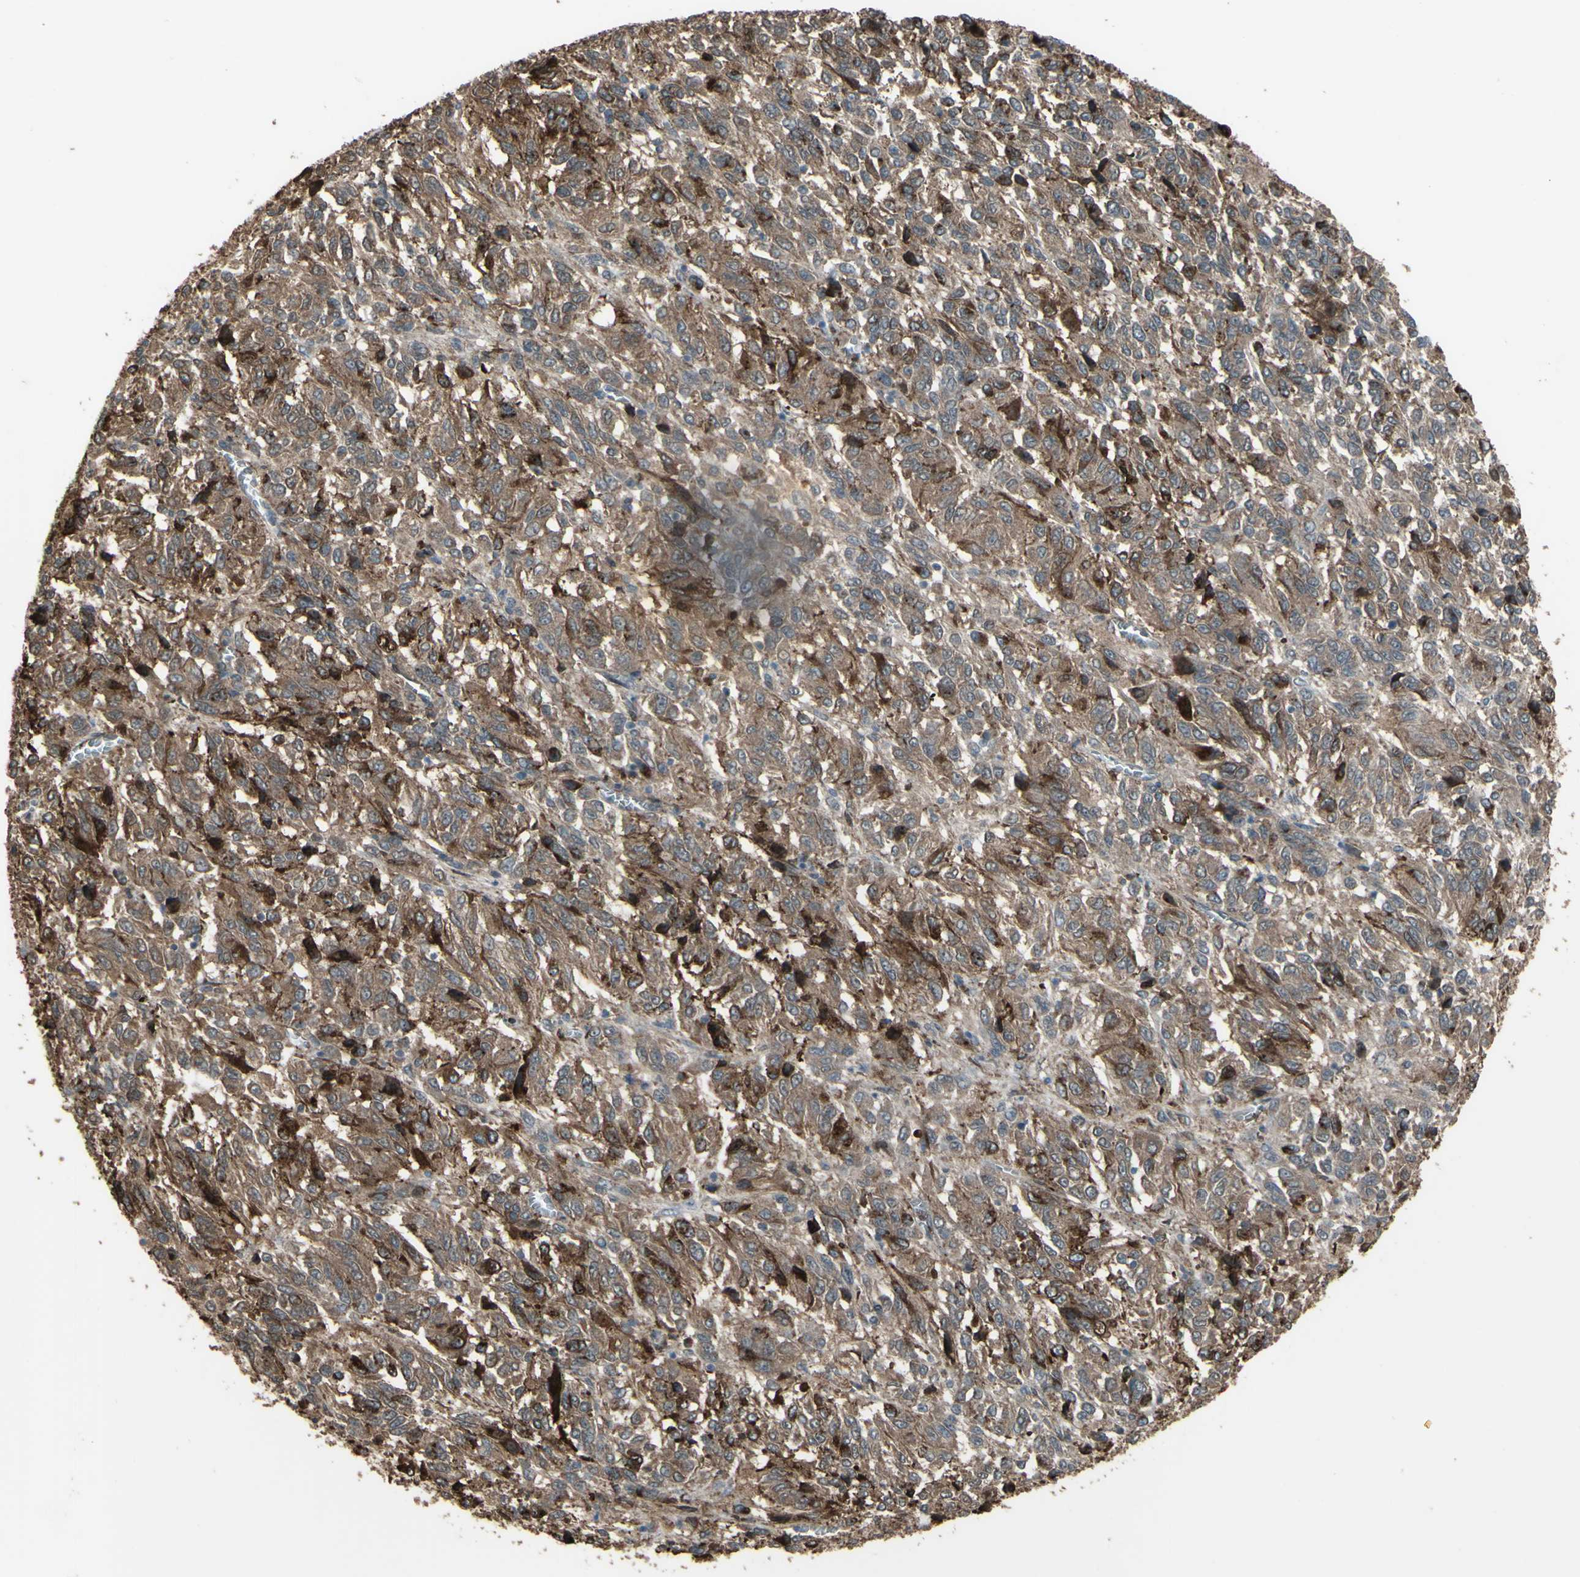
{"staining": {"intensity": "moderate", "quantity": ">75%", "location": "cytoplasmic/membranous"}, "tissue": "melanoma", "cell_type": "Tumor cells", "image_type": "cancer", "snomed": [{"axis": "morphology", "description": "Malignant melanoma, Metastatic site"}, {"axis": "topography", "description": "Lung"}], "caption": "This is an image of immunohistochemistry (IHC) staining of malignant melanoma (metastatic site), which shows moderate staining in the cytoplasmic/membranous of tumor cells.", "gene": "SMO", "patient": {"sex": "male", "age": 64}}